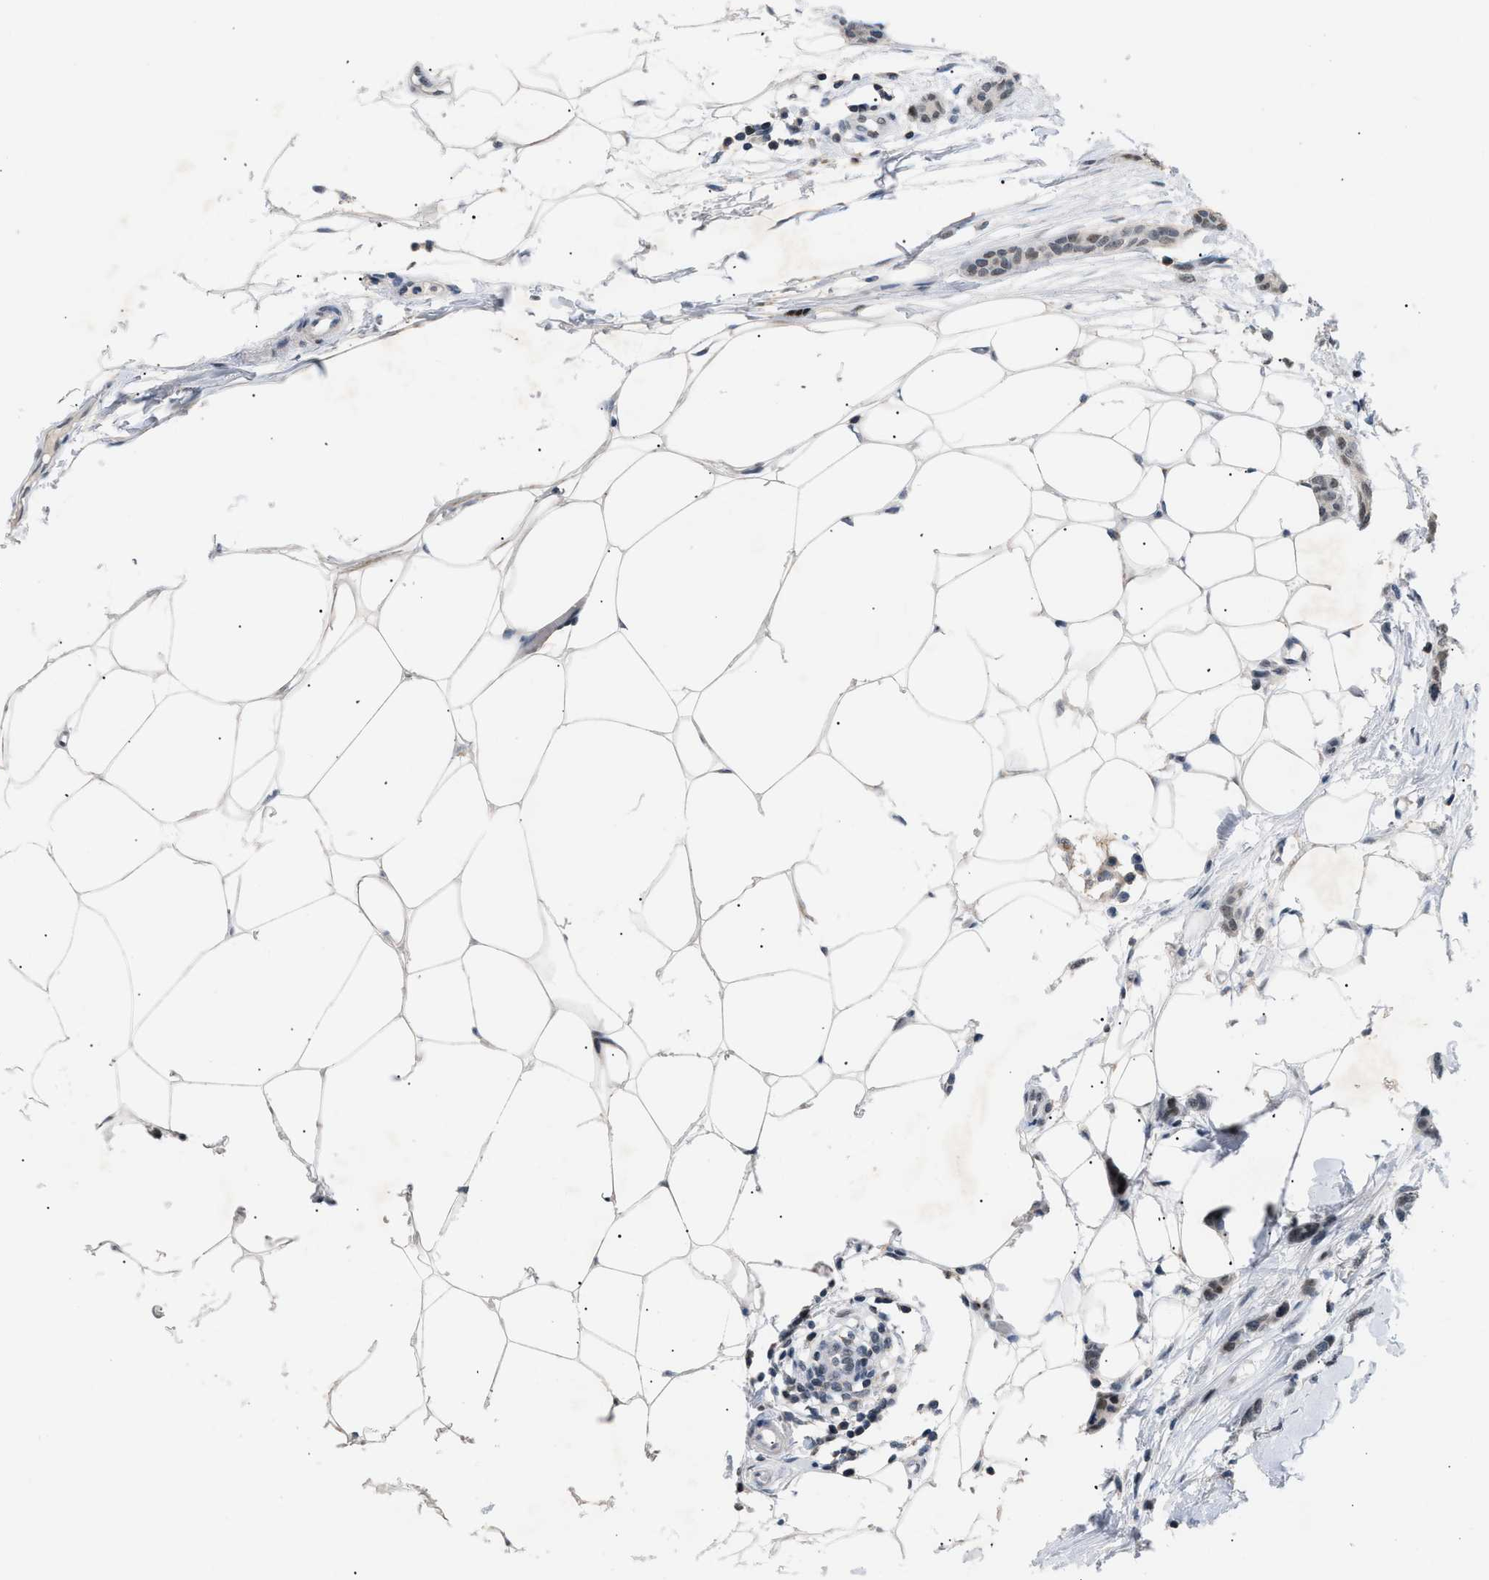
{"staining": {"intensity": "moderate", "quantity": "25%-75%", "location": "nuclear"}, "tissue": "breast cancer", "cell_type": "Tumor cells", "image_type": "cancer", "snomed": [{"axis": "morphology", "description": "Lobular carcinoma"}, {"axis": "topography", "description": "Skin"}, {"axis": "topography", "description": "Breast"}], "caption": "High-power microscopy captured an immunohistochemistry photomicrograph of breast cancer (lobular carcinoma), revealing moderate nuclear staining in about 25%-75% of tumor cells. (Stains: DAB (3,3'-diaminobenzidine) in brown, nuclei in blue, Microscopy: brightfield microscopy at high magnification).", "gene": "KCNC3", "patient": {"sex": "female", "age": 46}}